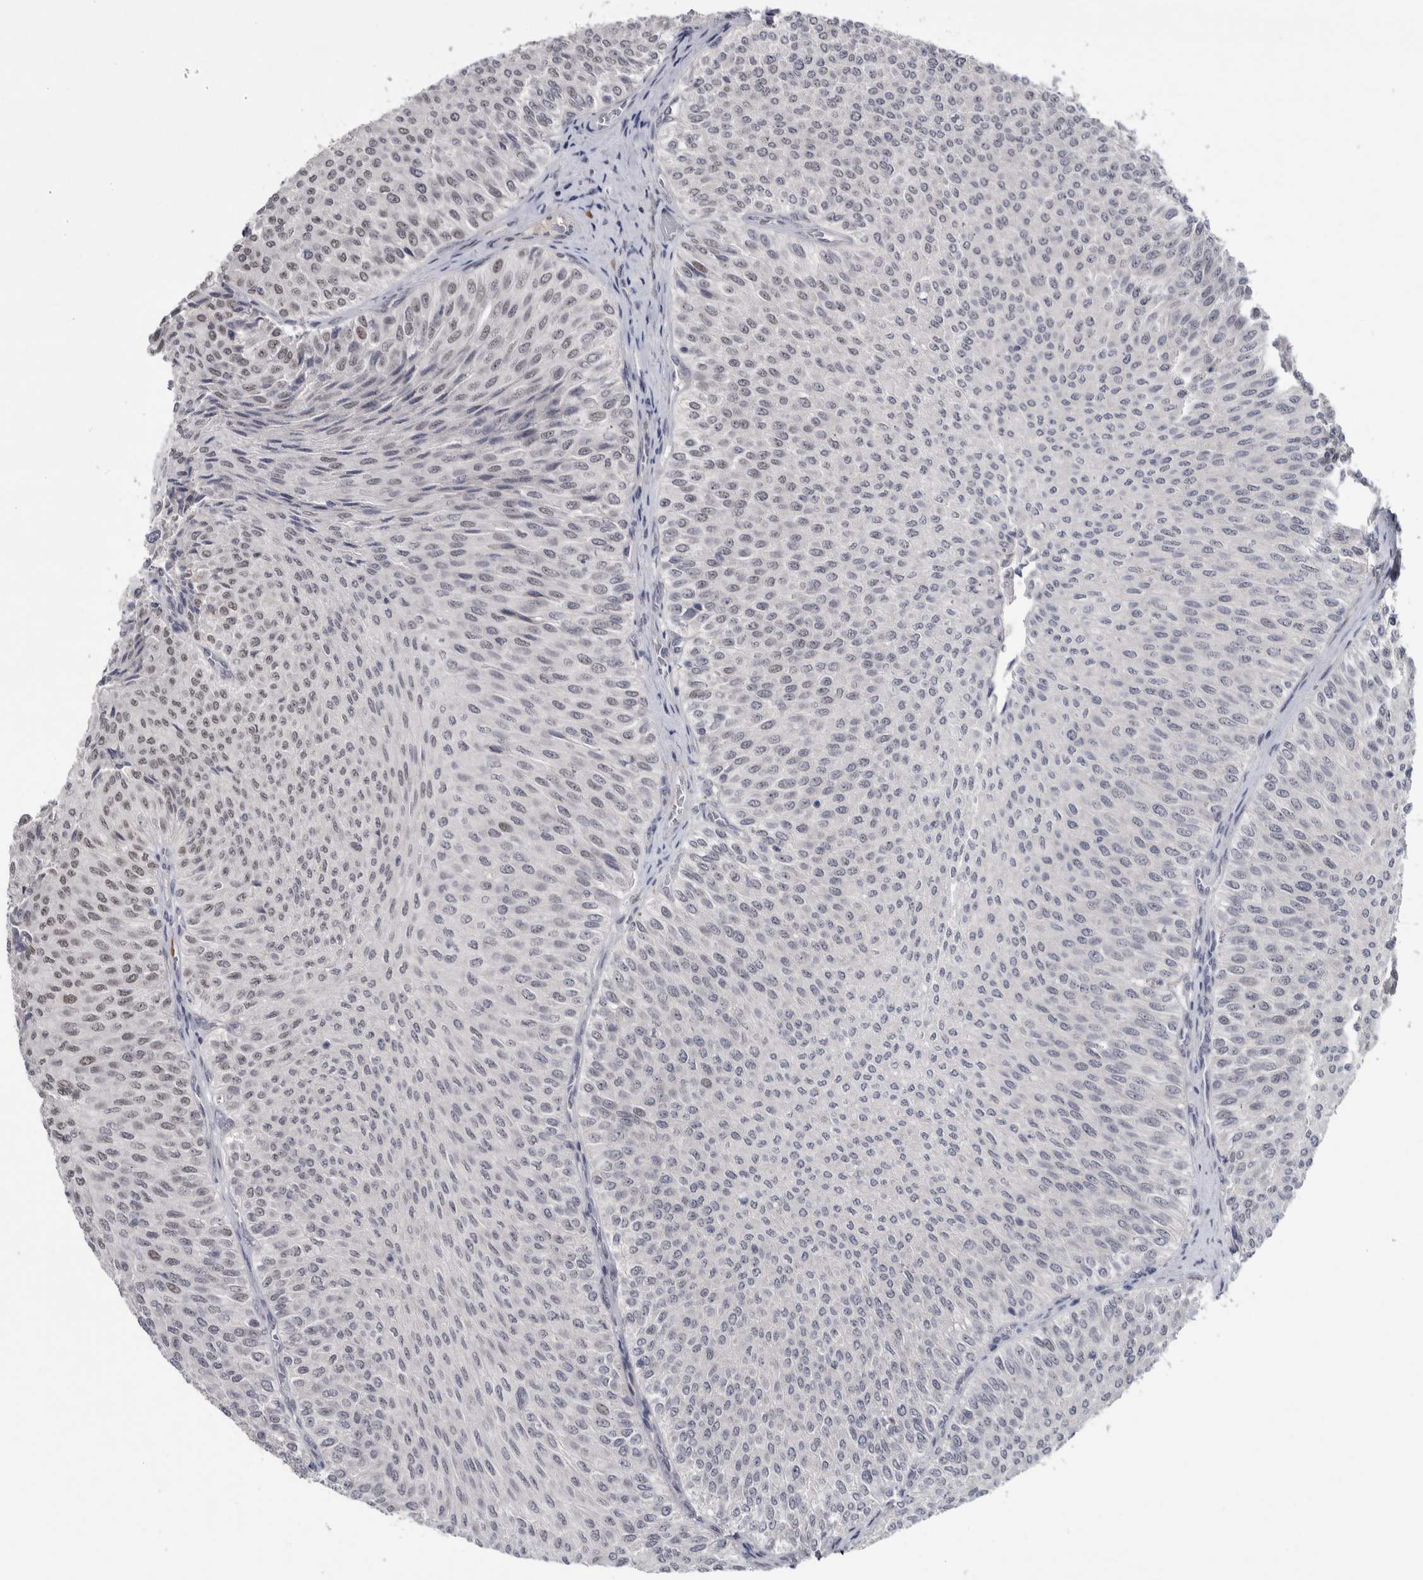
{"staining": {"intensity": "moderate", "quantity": "25%-75%", "location": "nuclear"}, "tissue": "urothelial cancer", "cell_type": "Tumor cells", "image_type": "cancer", "snomed": [{"axis": "morphology", "description": "Urothelial carcinoma, Low grade"}, {"axis": "topography", "description": "Urinary bladder"}], "caption": "Urothelial carcinoma (low-grade) tissue exhibits moderate nuclear expression in approximately 25%-75% of tumor cells (IHC, brightfield microscopy, high magnification).", "gene": "ASPN", "patient": {"sex": "male", "age": 78}}